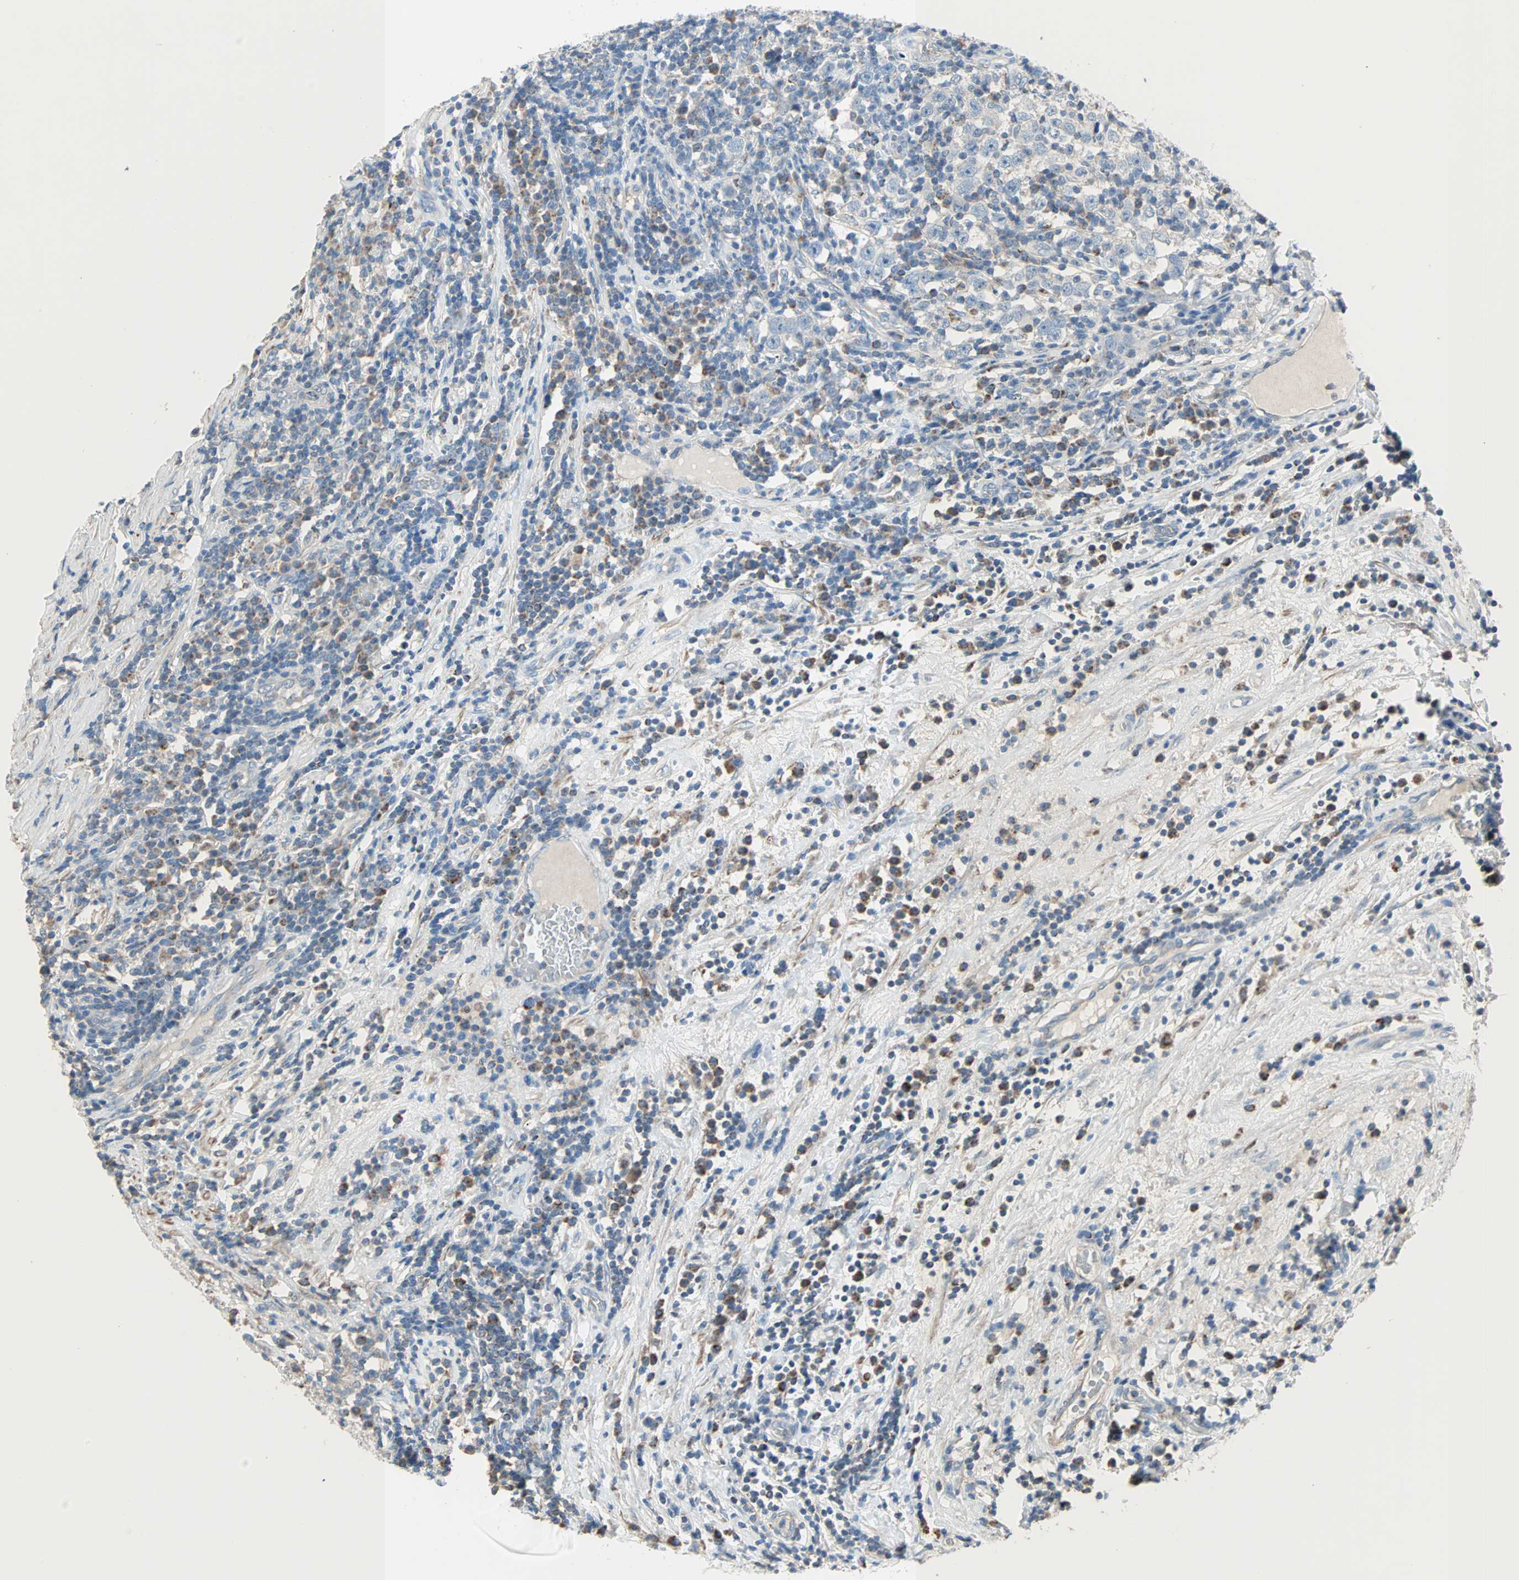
{"staining": {"intensity": "negative", "quantity": "none", "location": "none"}, "tissue": "testis cancer", "cell_type": "Tumor cells", "image_type": "cancer", "snomed": [{"axis": "morphology", "description": "Seminoma, NOS"}, {"axis": "topography", "description": "Testis"}], "caption": "Immunohistochemical staining of human testis seminoma exhibits no significant staining in tumor cells.", "gene": "ACVRL1", "patient": {"sex": "male", "age": 43}}